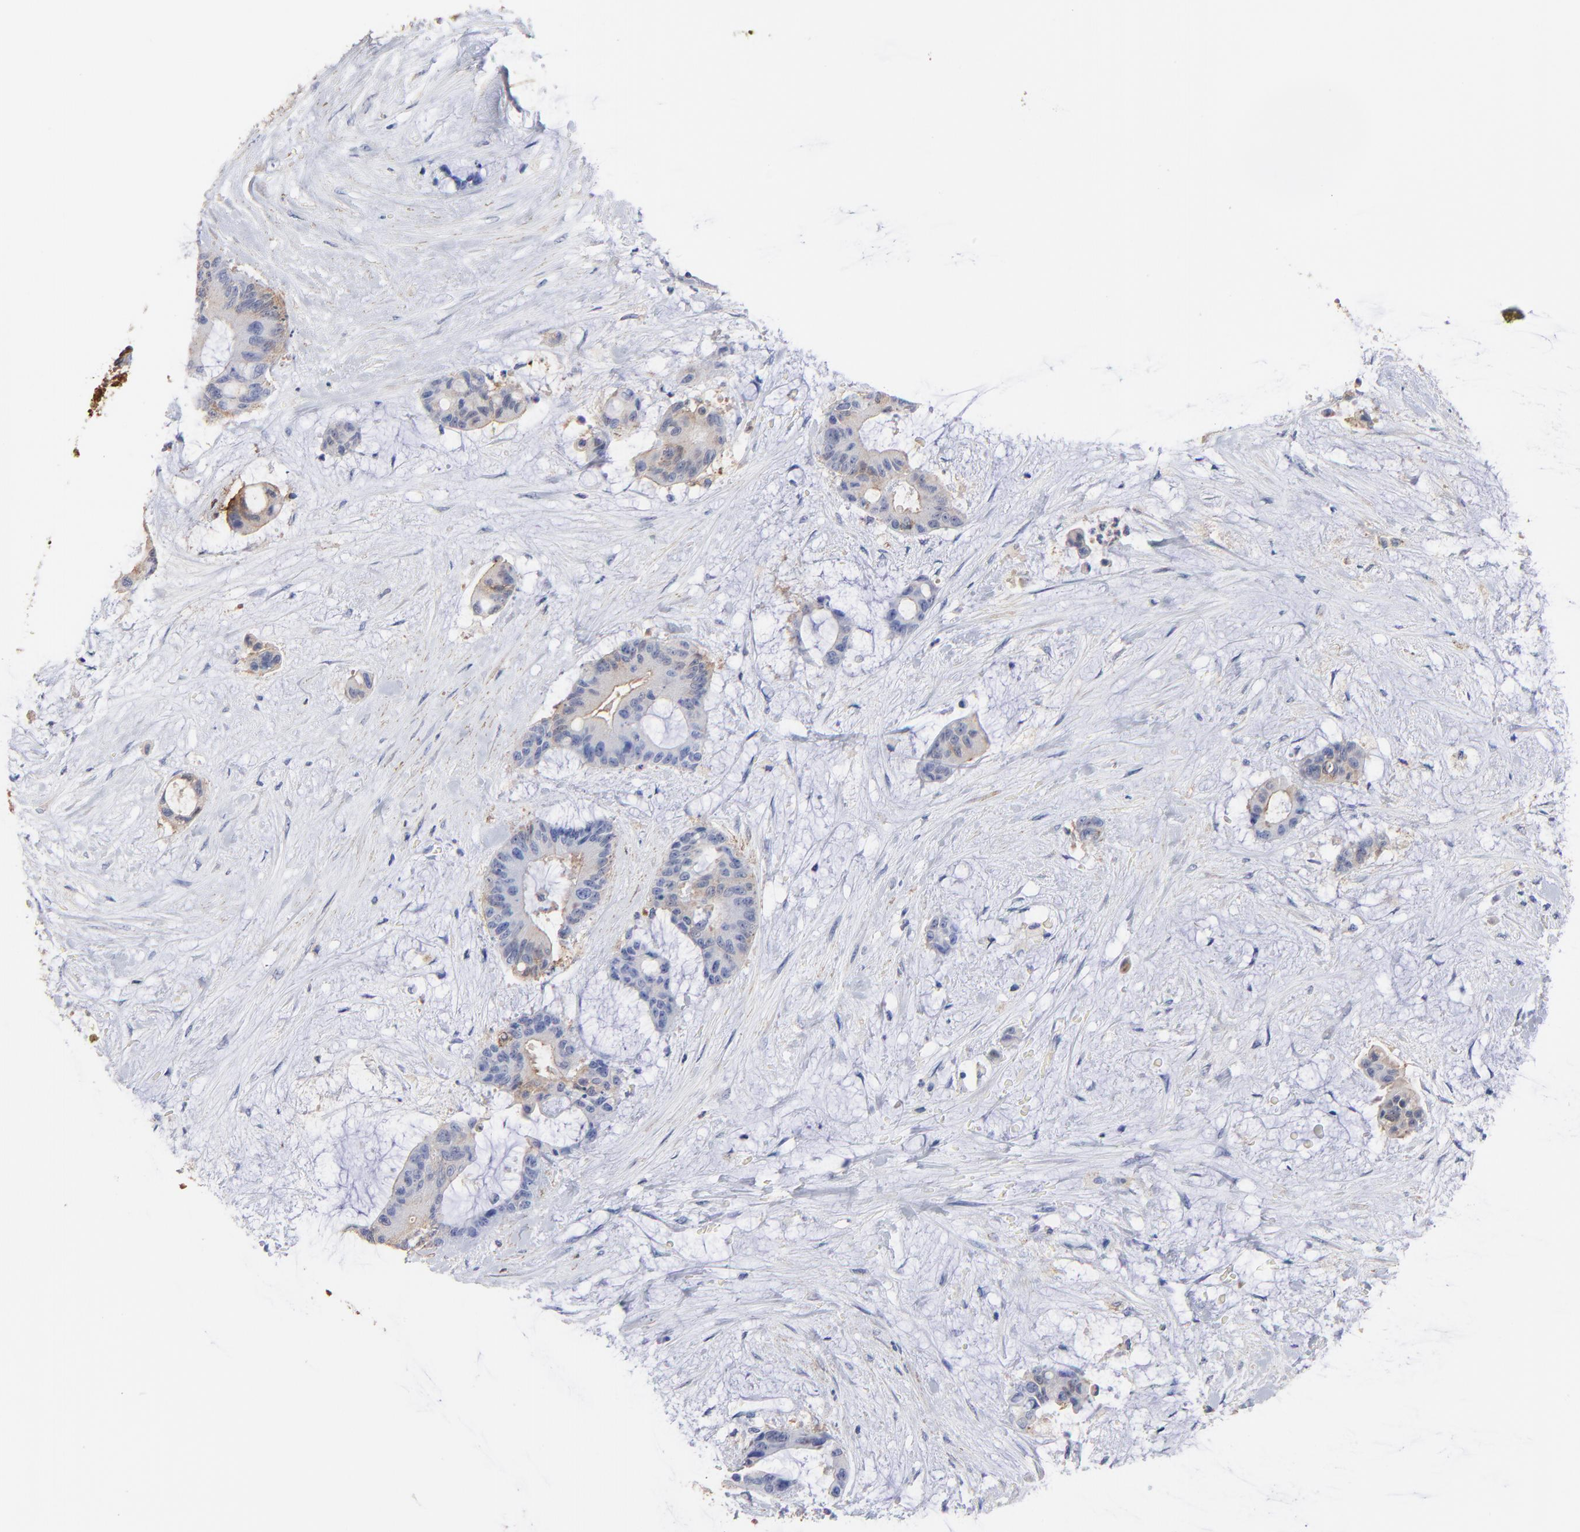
{"staining": {"intensity": "weak", "quantity": ">75%", "location": "cytoplasmic/membranous,nuclear"}, "tissue": "liver cancer", "cell_type": "Tumor cells", "image_type": "cancer", "snomed": [{"axis": "morphology", "description": "Cholangiocarcinoma"}, {"axis": "topography", "description": "Liver"}], "caption": "Brown immunohistochemical staining in liver cancer shows weak cytoplasmic/membranous and nuclear positivity in approximately >75% of tumor cells.", "gene": "ASL", "patient": {"sex": "female", "age": 73}}